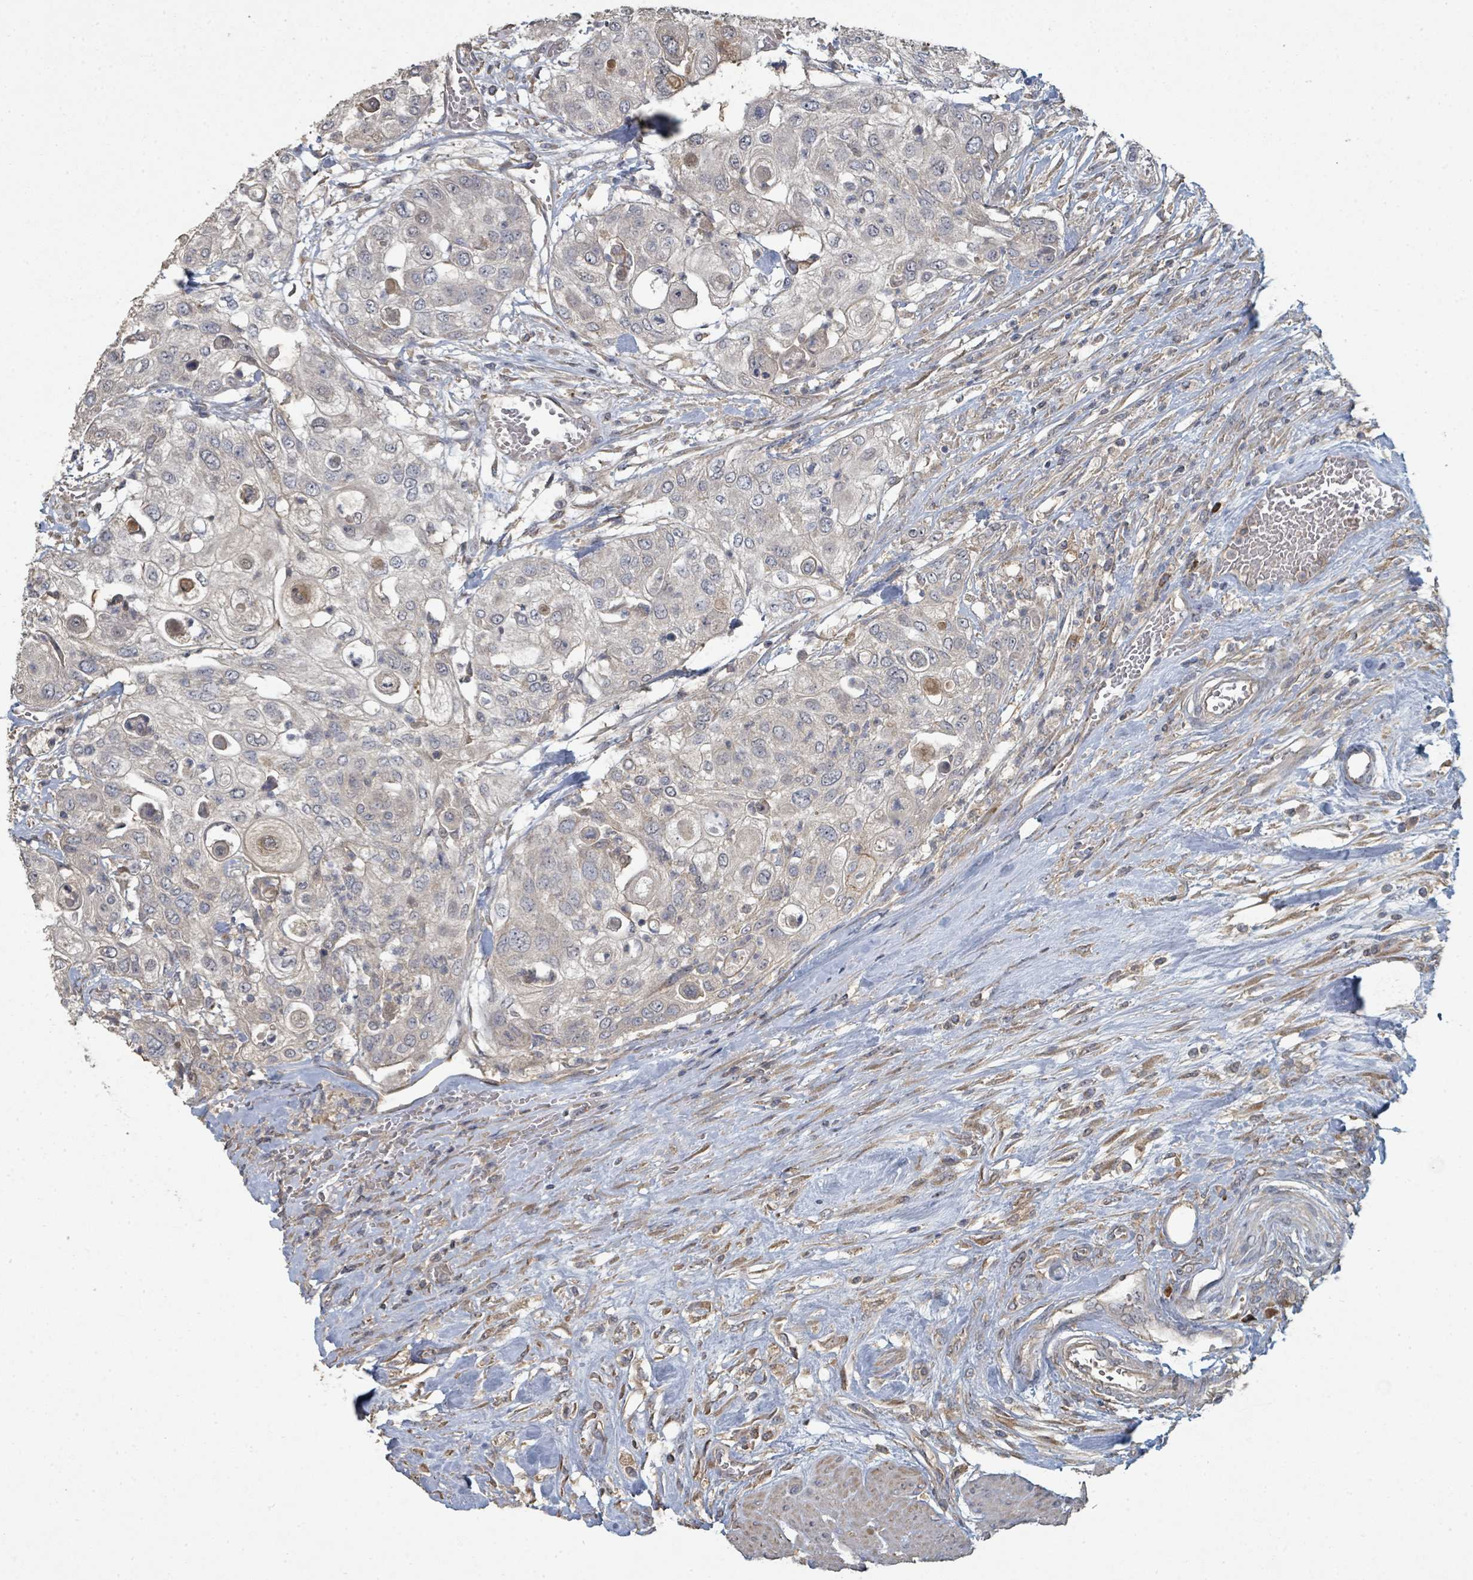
{"staining": {"intensity": "negative", "quantity": "none", "location": "none"}, "tissue": "urothelial cancer", "cell_type": "Tumor cells", "image_type": "cancer", "snomed": [{"axis": "morphology", "description": "Urothelial carcinoma, High grade"}, {"axis": "topography", "description": "Urinary bladder"}], "caption": "There is no significant expression in tumor cells of urothelial cancer.", "gene": "WDFY1", "patient": {"sex": "female", "age": 79}}